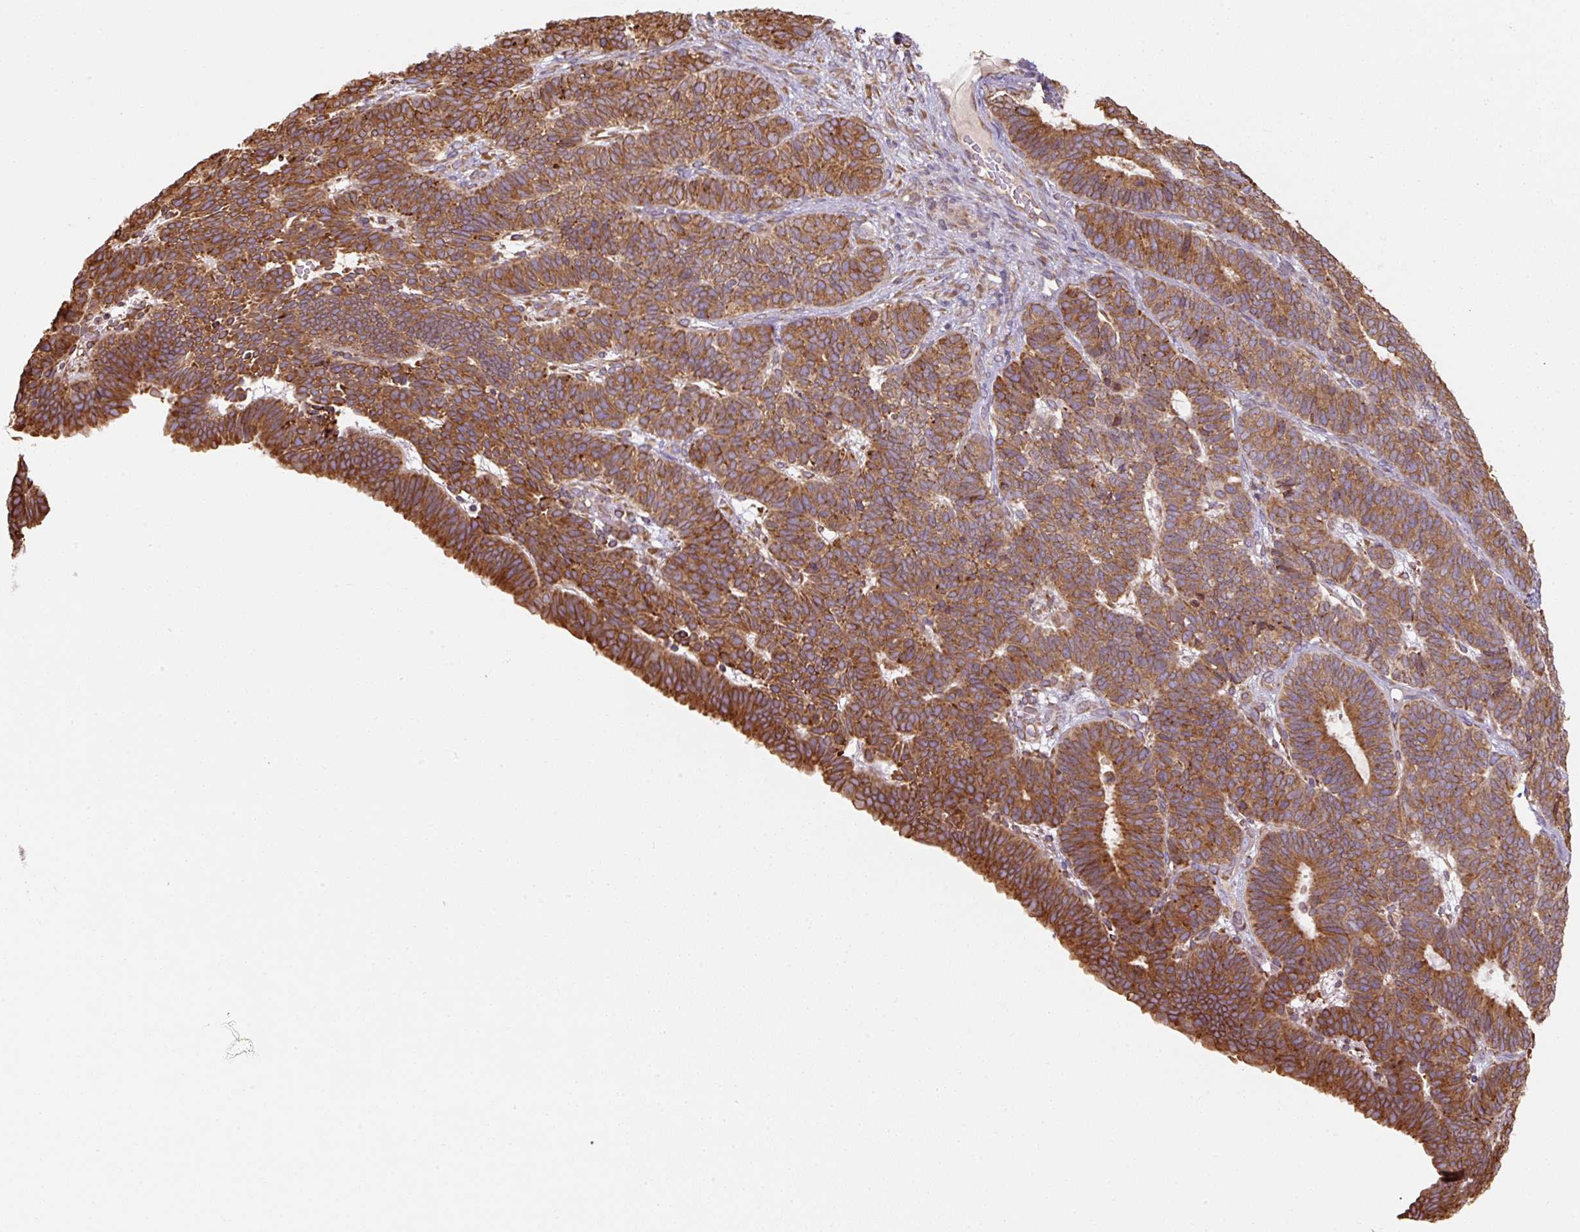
{"staining": {"intensity": "strong", "quantity": ">75%", "location": "cytoplasmic/membranous"}, "tissue": "endometrial cancer", "cell_type": "Tumor cells", "image_type": "cancer", "snomed": [{"axis": "morphology", "description": "Adenocarcinoma, NOS"}, {"axis": "topography", "description": "Endometrium"}], "caption": "Protein staining of endometrial adenocarcinoma tissue demonstrates strong cytoplasmic/membranous staining in approximately >75% of tumor cells.", "gene": "PRKCSH", "patient": {"sex": "female", "age": 70}}